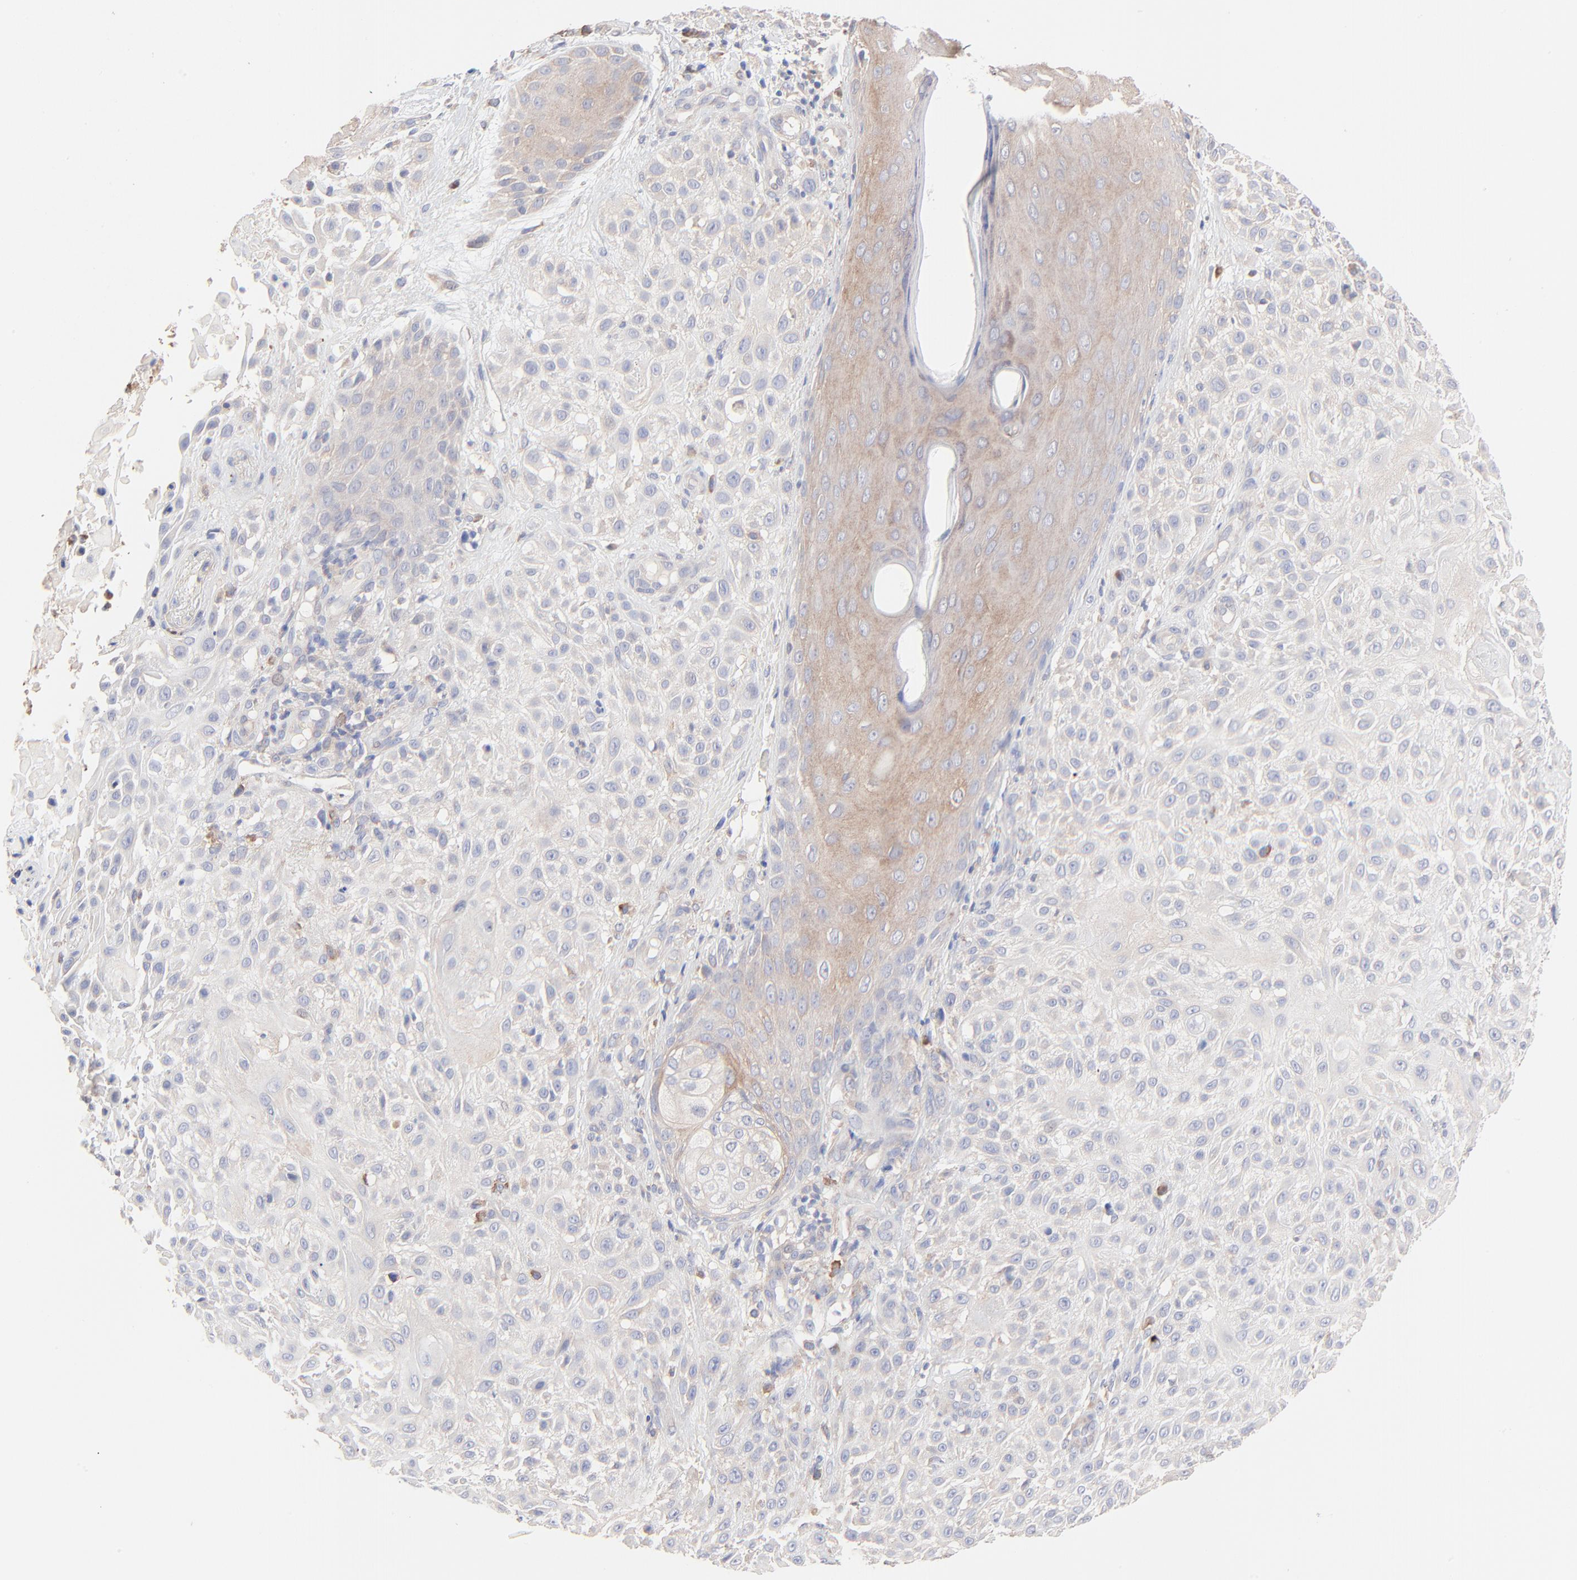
{"staining": {"intensity": "weak", "quantity": "25%-75%", "location": "cytoplasmic/membranous"}, "tissue": "skin cancer", "cell_type": "Tumor cells", "image_type": "cancer", "snomed": [{"axis": "morphology", "description": "Squamous cell carcinoma, NOS"}, {"axis": "topography", "description": "Skin"}], "caption": "Protein expression analysis of human squamous cell carcinoma (skin) reveals weak cytoplasmic/membranous staining in approximately 25%-75% of tumor cells.", "gene": "PPFIBP2", "patient": {"sex": "female", "age": 42}}